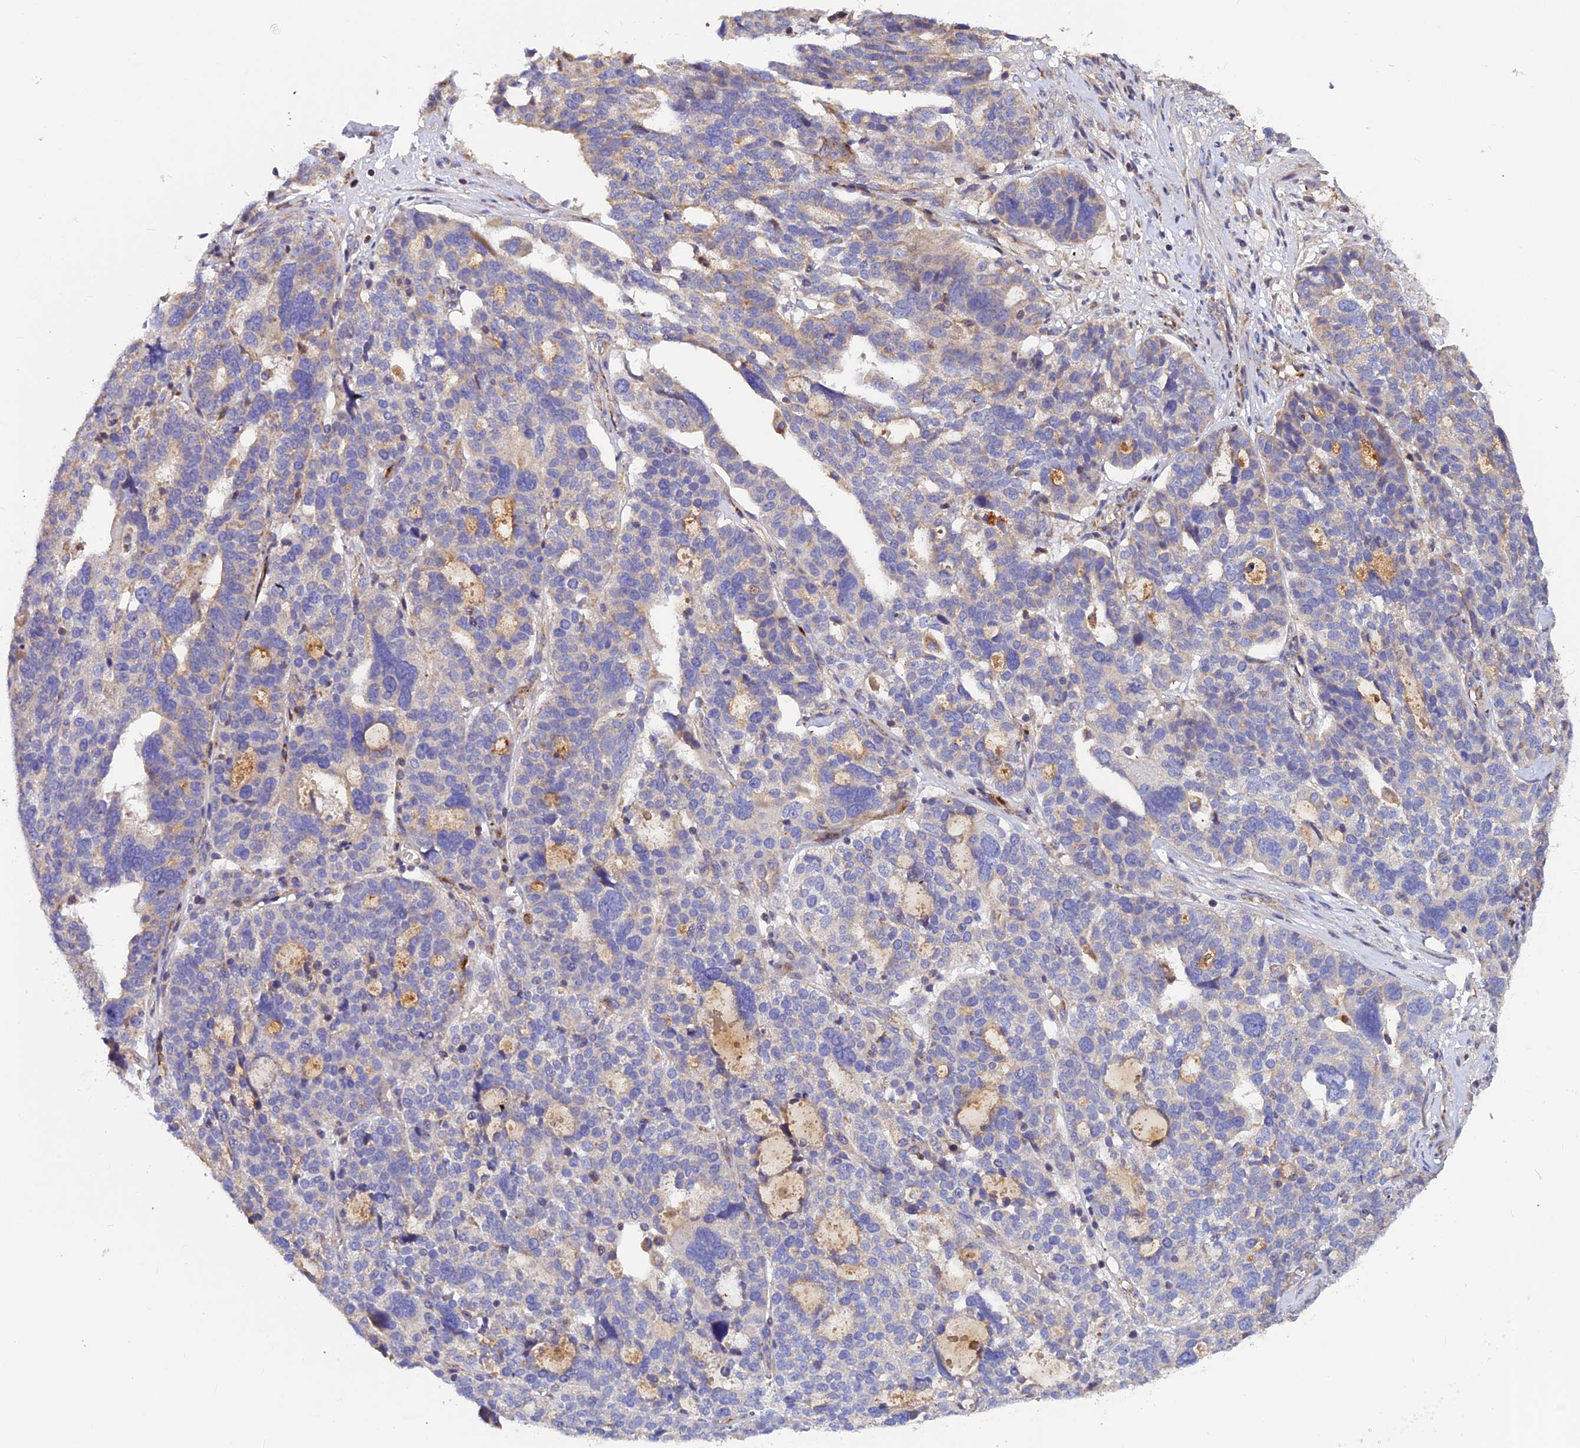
{"staining": {"intensity": "negative", "quantity": "none", "location": "none"}, "tissue": "ovarian cancer", "cell_type": "Tumor cells", "image_type": "cancer", "snomed": [{"axis": "morphology", "description": "Cystadenocarcinoma, serous, NOS"}, {"axis": "topography", "description": "Ovary"}], "caption": "The micrograph shows no significant positivity in tumor cells of ovarian cancer. (Brightfield microscopy of DAB immunohistochemistry (IHC) at high magnification).", "gene": "ASPHD1", "patient": {"sex": "female", "age": 59}}